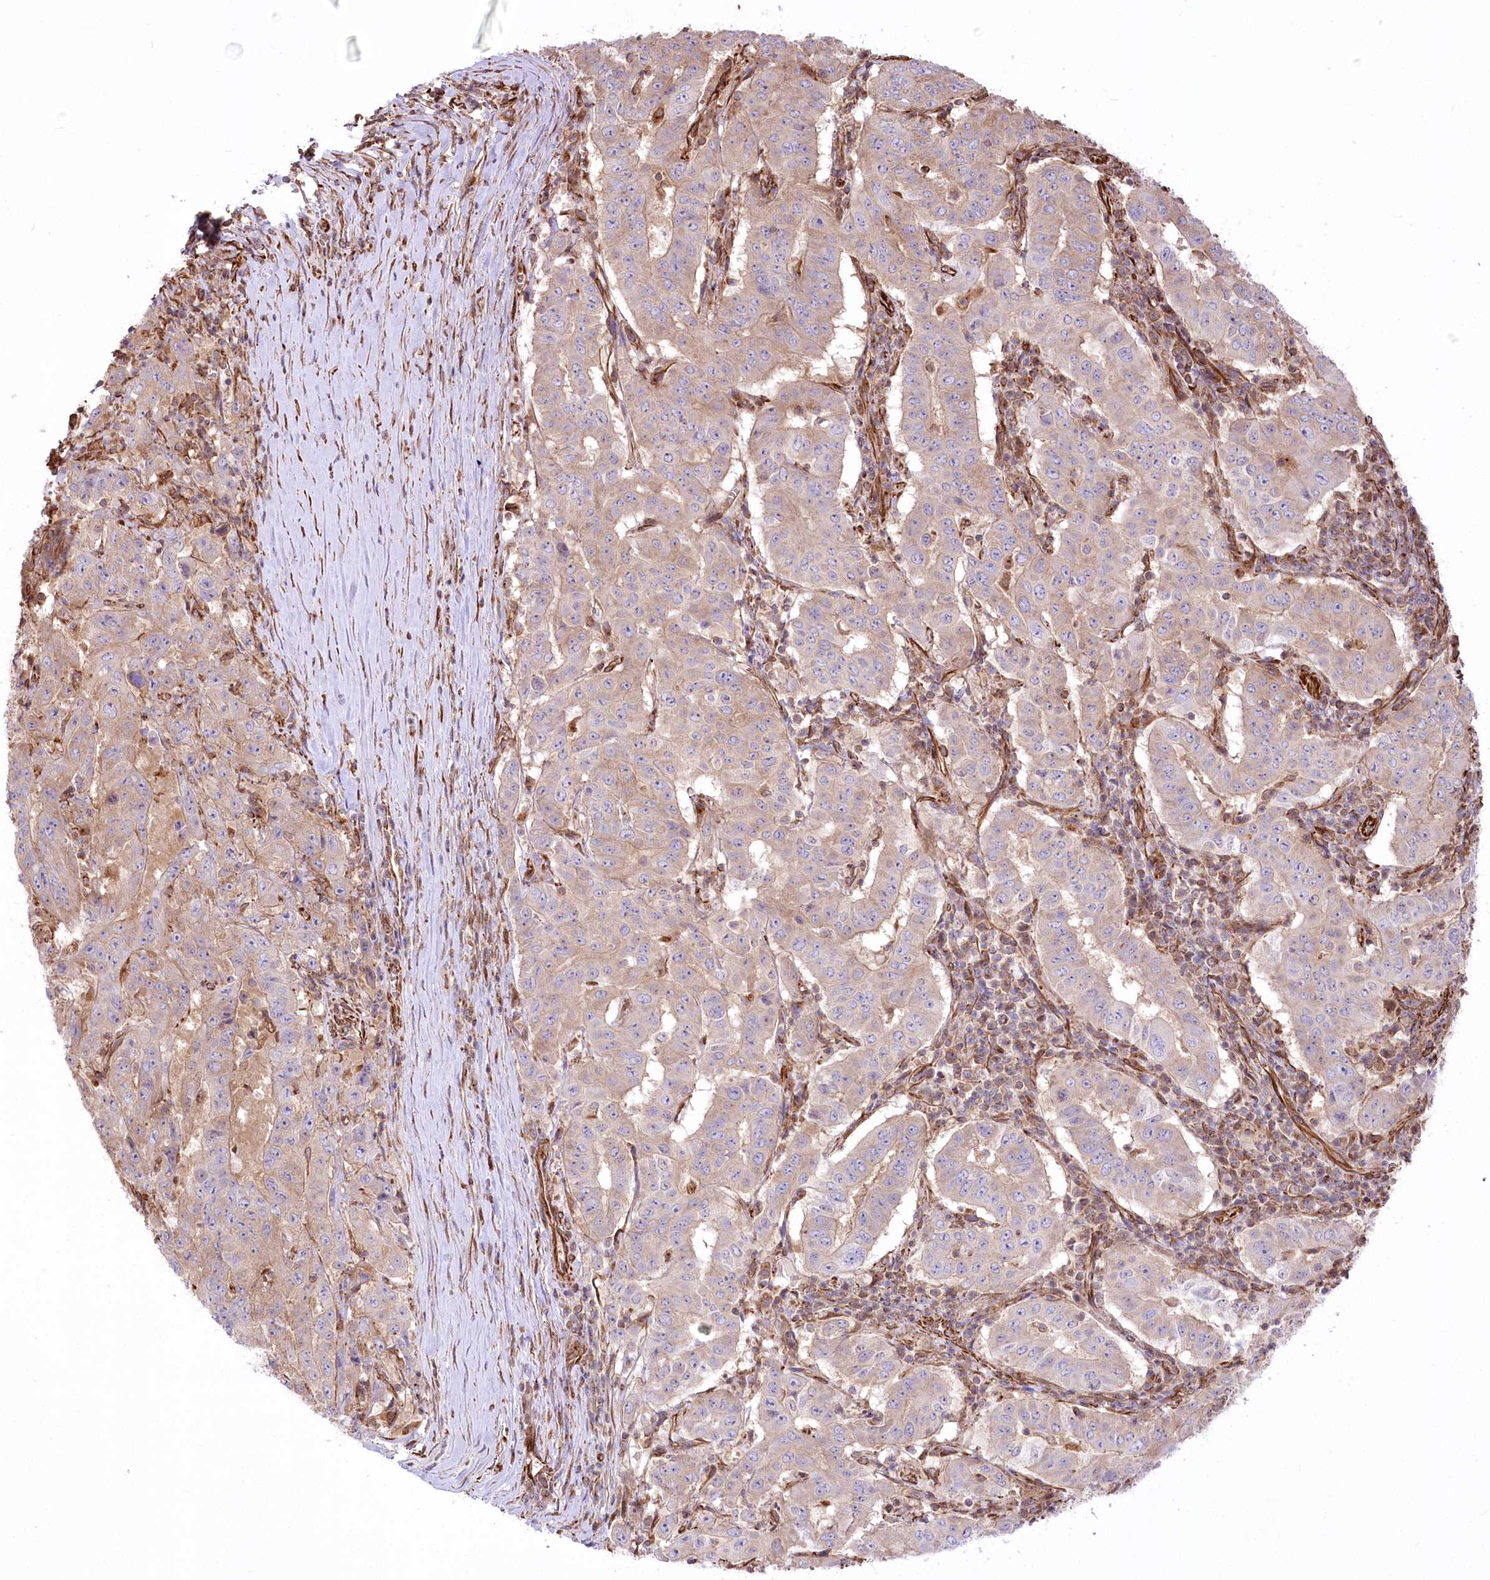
{"staining": {"intensity": "weak", "quantity": "25%-75%", "location": "cytoplasmic/membranous"}, "tissue": "pancreatic cancer", "cell_type": "Tumor cells", "image_type": "cancer", "snomed": [{"axis": "morphology", "description": "Adenocarcinoma, NOS"}, {"axis": "topography", "description": "Pancreas"}], "caption": "Immunohistochemistry of pancreatic cancer (adenocarcinoma) displays low levels of weak cytoplasmic/membranous staining in about 25%-75% of tumor cells.", "gene": "TTC1", "patient": {"sex": "male", "age": 63}}